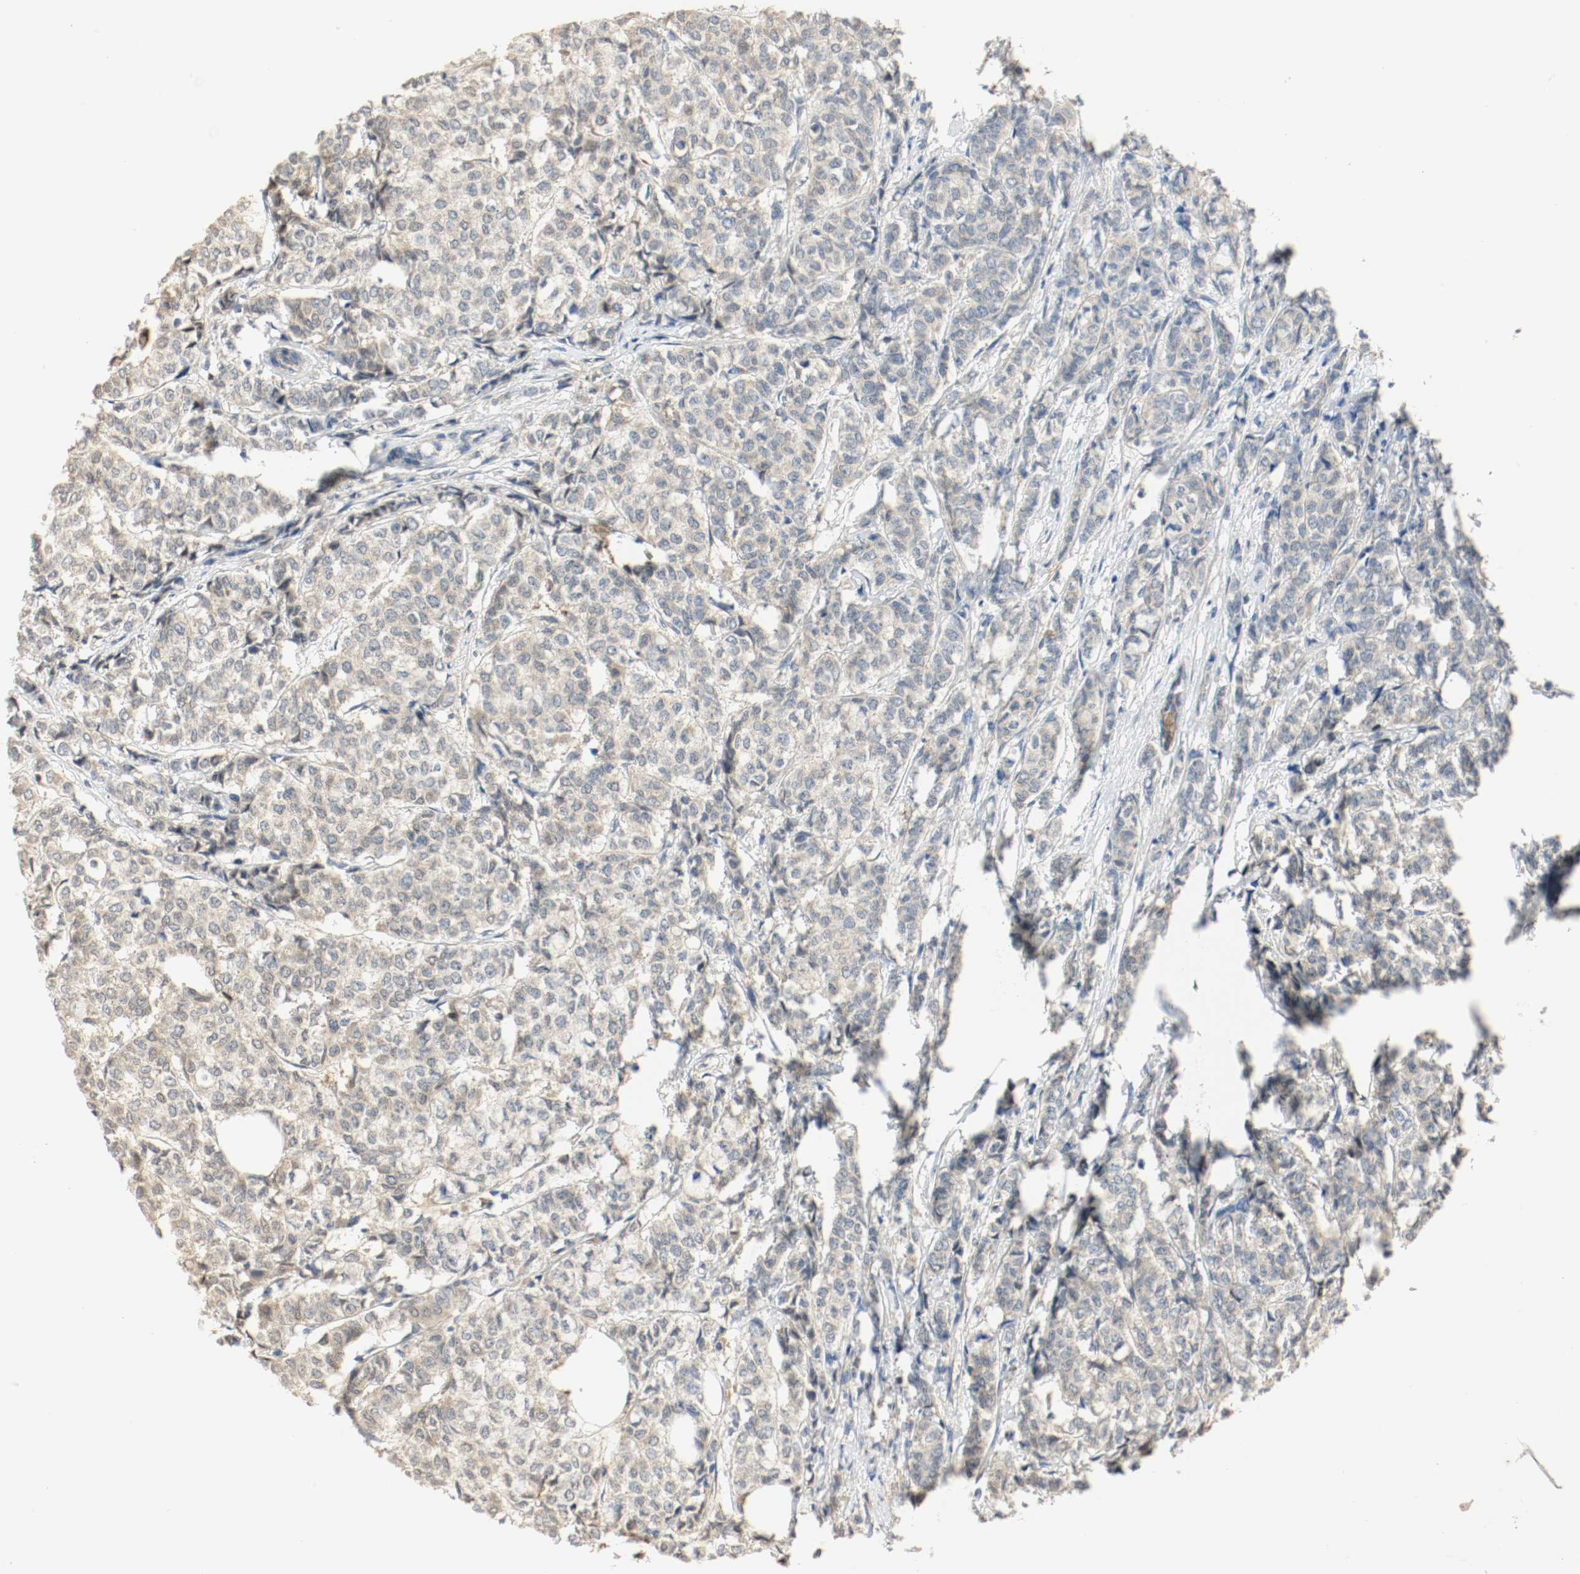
{"staining": {"intensity": "negative", "quantity": "none", "location": "none"}, "tissue": "breast cancer", "cell_type": "Tumor cells", "image_type": "cancer", "snomed": [{"axis": "morphology", "description": "Lobular carcinoma"}, {"axis": "topography", "description": "Breast"}], "caption": "Image shows no significant protein expression in tumor cells of lobular carcinoma (breast).", "gene": "MELTF", "patient": {"sex": "female", "age": 60}}